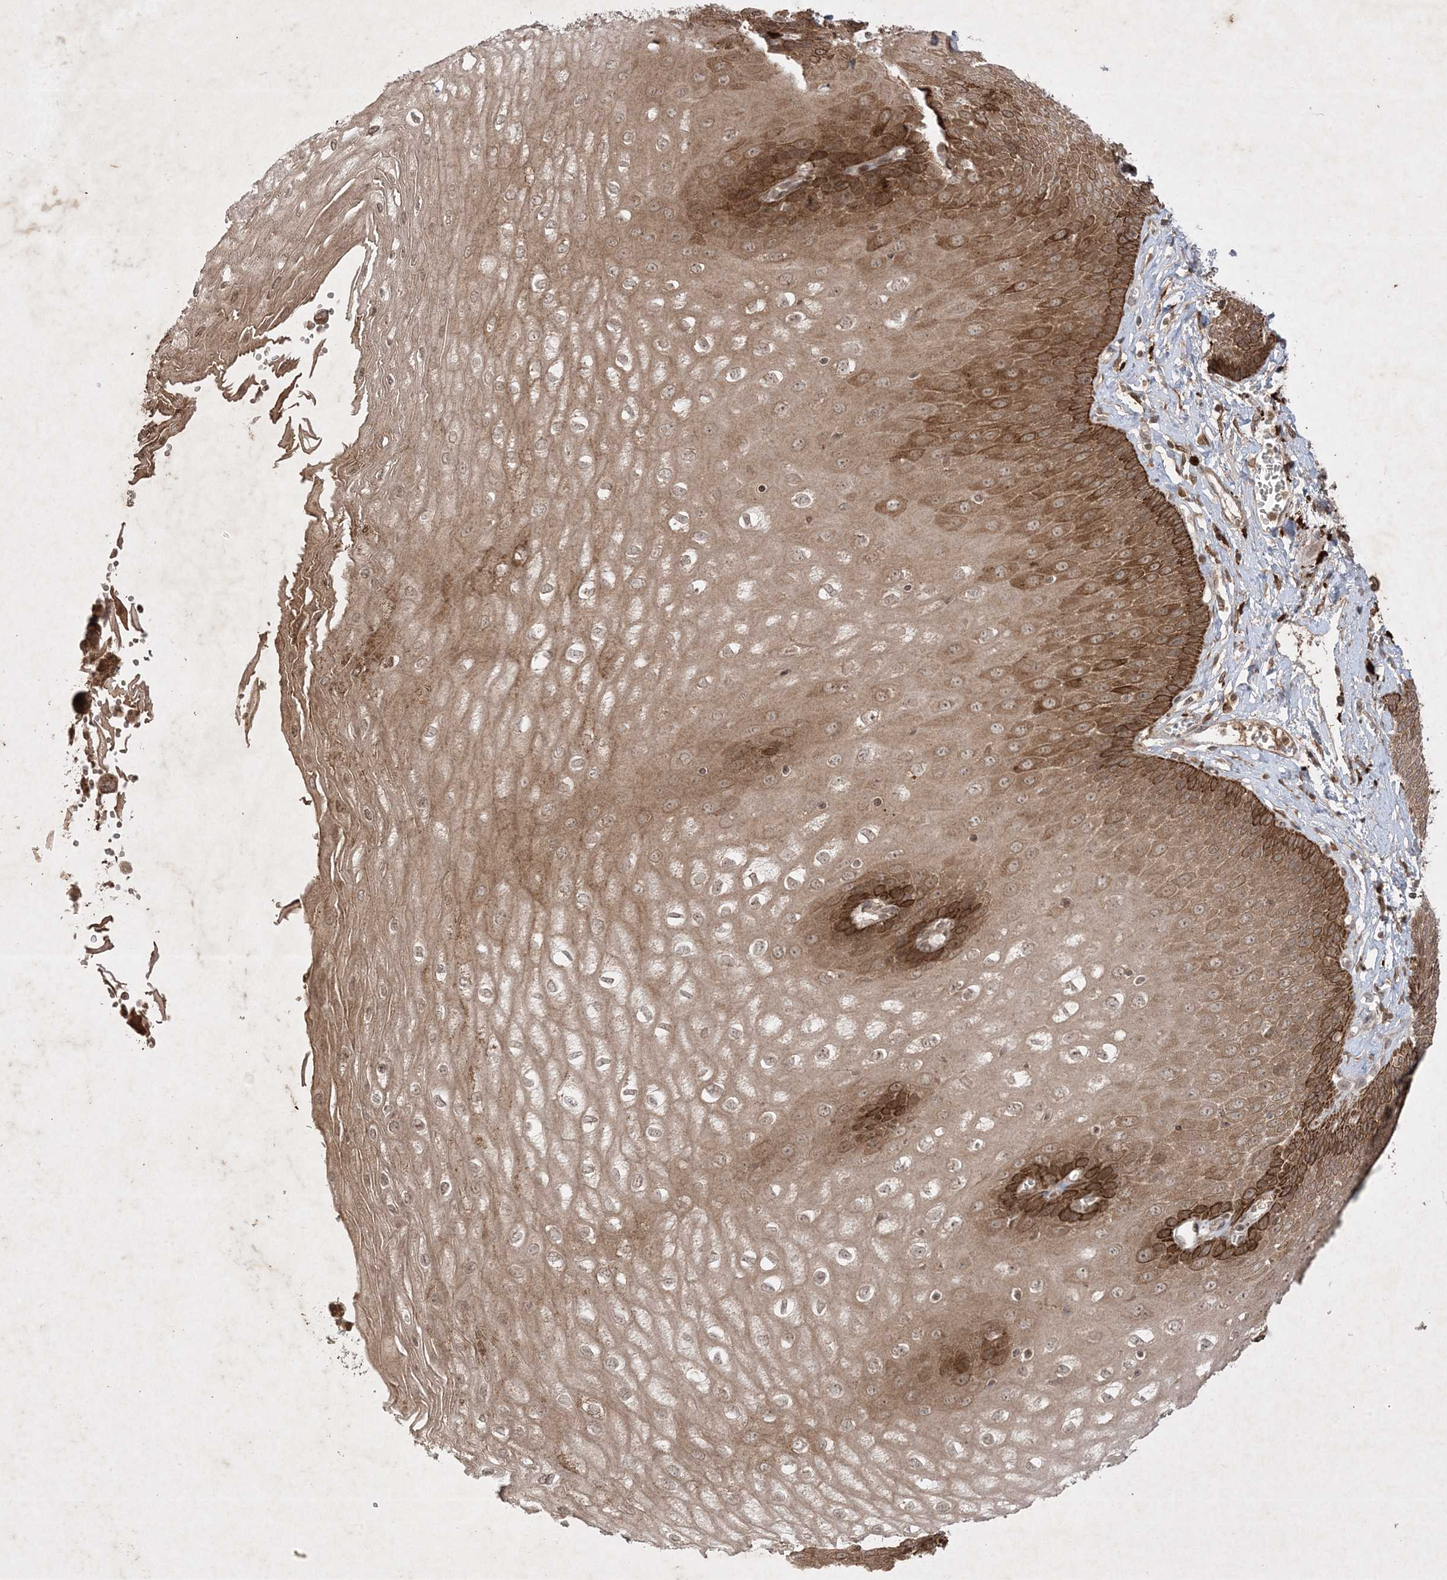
{"staining": {"intensity": "strong", "quantity": ">75%", "location": "cytoplasmic/membranous"}, "tissue": "esophagus", "cell_type": "Squamous epithelial cells", "image_type": "normal", "snomed": [{"axis": "morphology", "description": "Normal tissue, NOS"}, {"axis": "topography", "description": "Esophagus"}], "caption": "Squamous epithelial cells show high levels of strong cytoplasmic/membranous expression in approximately >75% of cells in unremarkable esophagus.", "gene": "PTK6", "patient": {"sex": "male", "age": 60}}